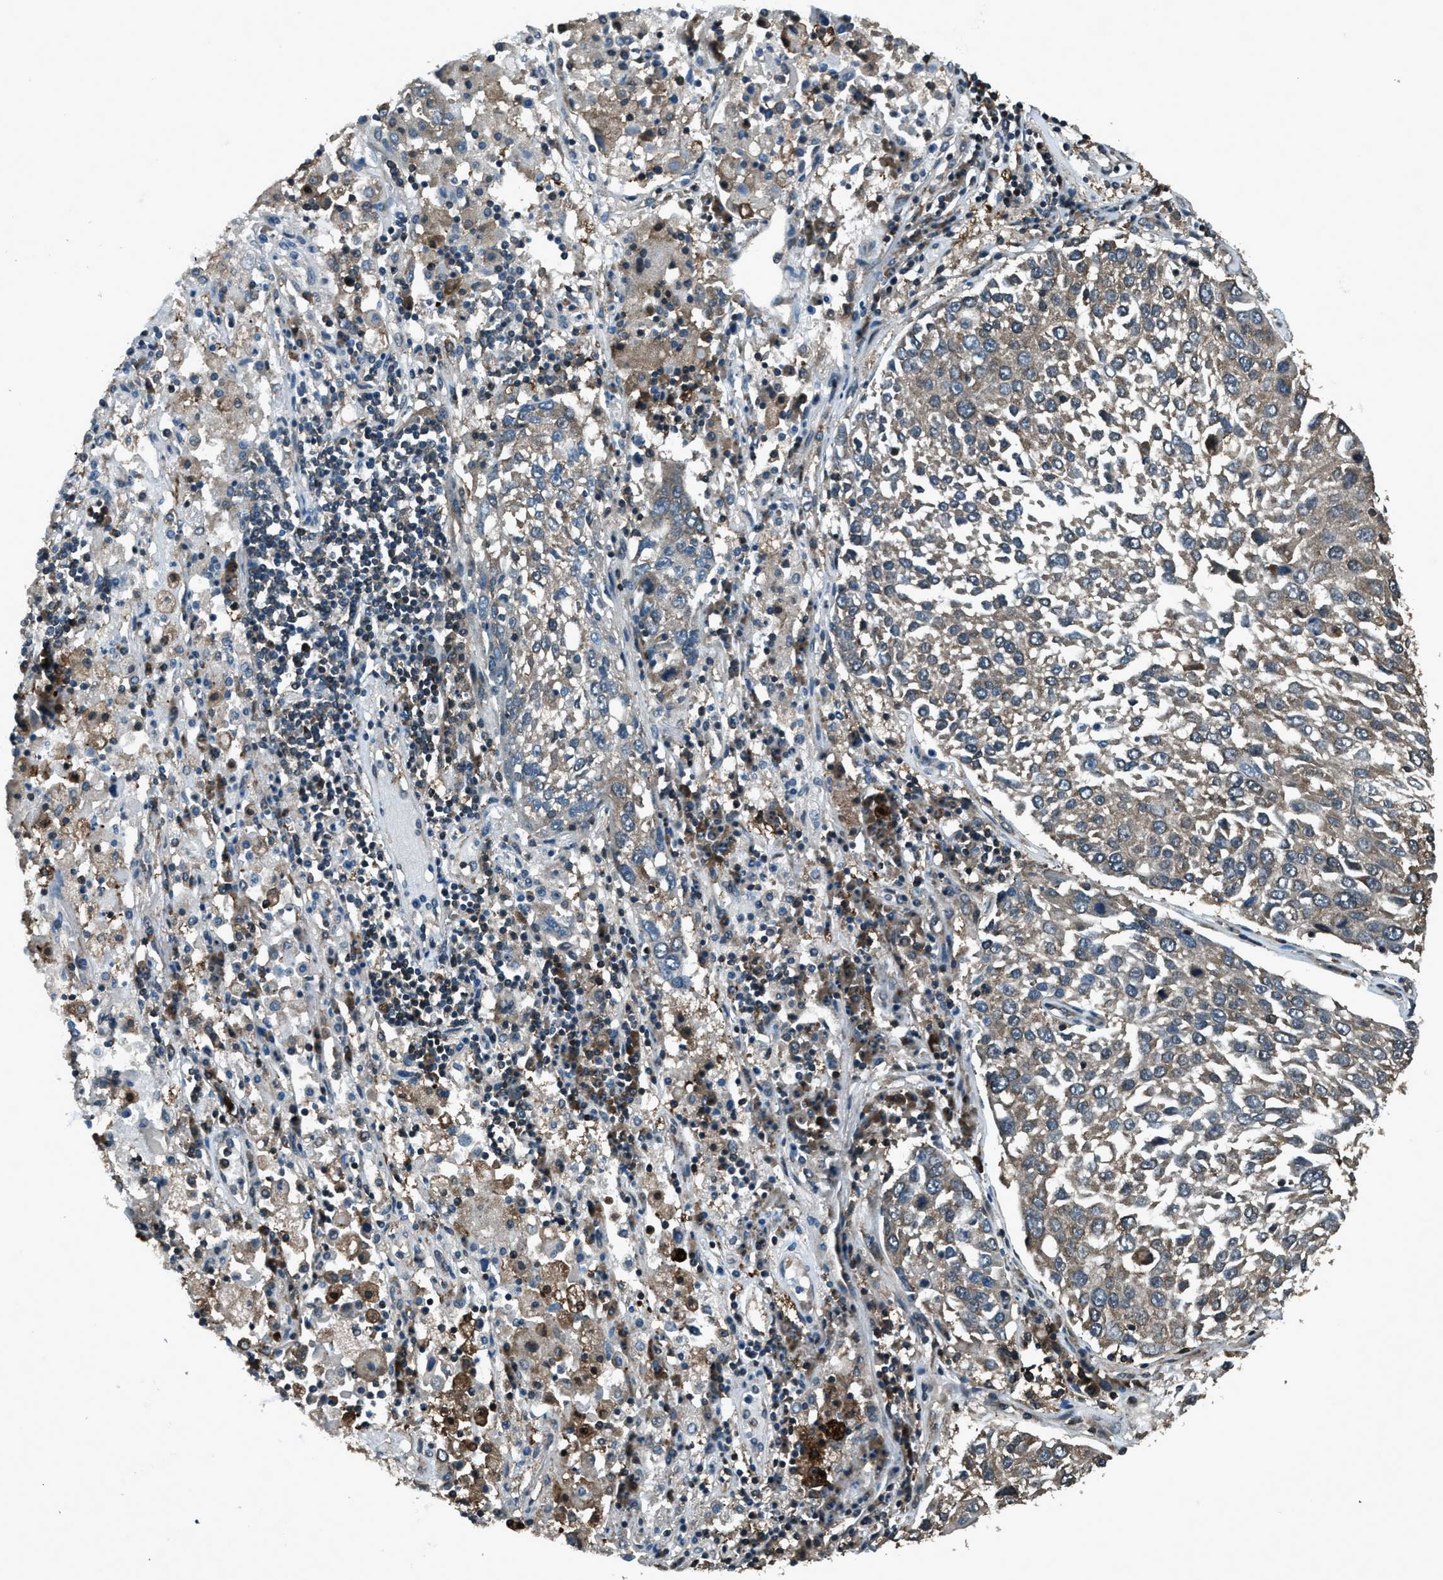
{"staining": {"intensity": "weak", "quantity": ">75%", "location": "cytoplasmic/membranous"}, "tissue": "lung cancer", "cell_type": "Tumor cells", "image_type": "cancer", "snomed": [{"axis": "morphology", "description": "Squamous cell carcinoma, NOS"}, {"axis": "topography", "description": "Lung"}], "caption": "Lung cancer (squamous cell carcinoma) tissue reveals weak cytoplasmic/membranous expression in approximately >75% of tumor cells The staining was performed using DAB to visualize the protein expression in brown, while the nuclei were stained in blue with hematoxylin (Magnification: 20x).", "gene": "TRIM4", "patient": {"sex": "male", "age": 65}}